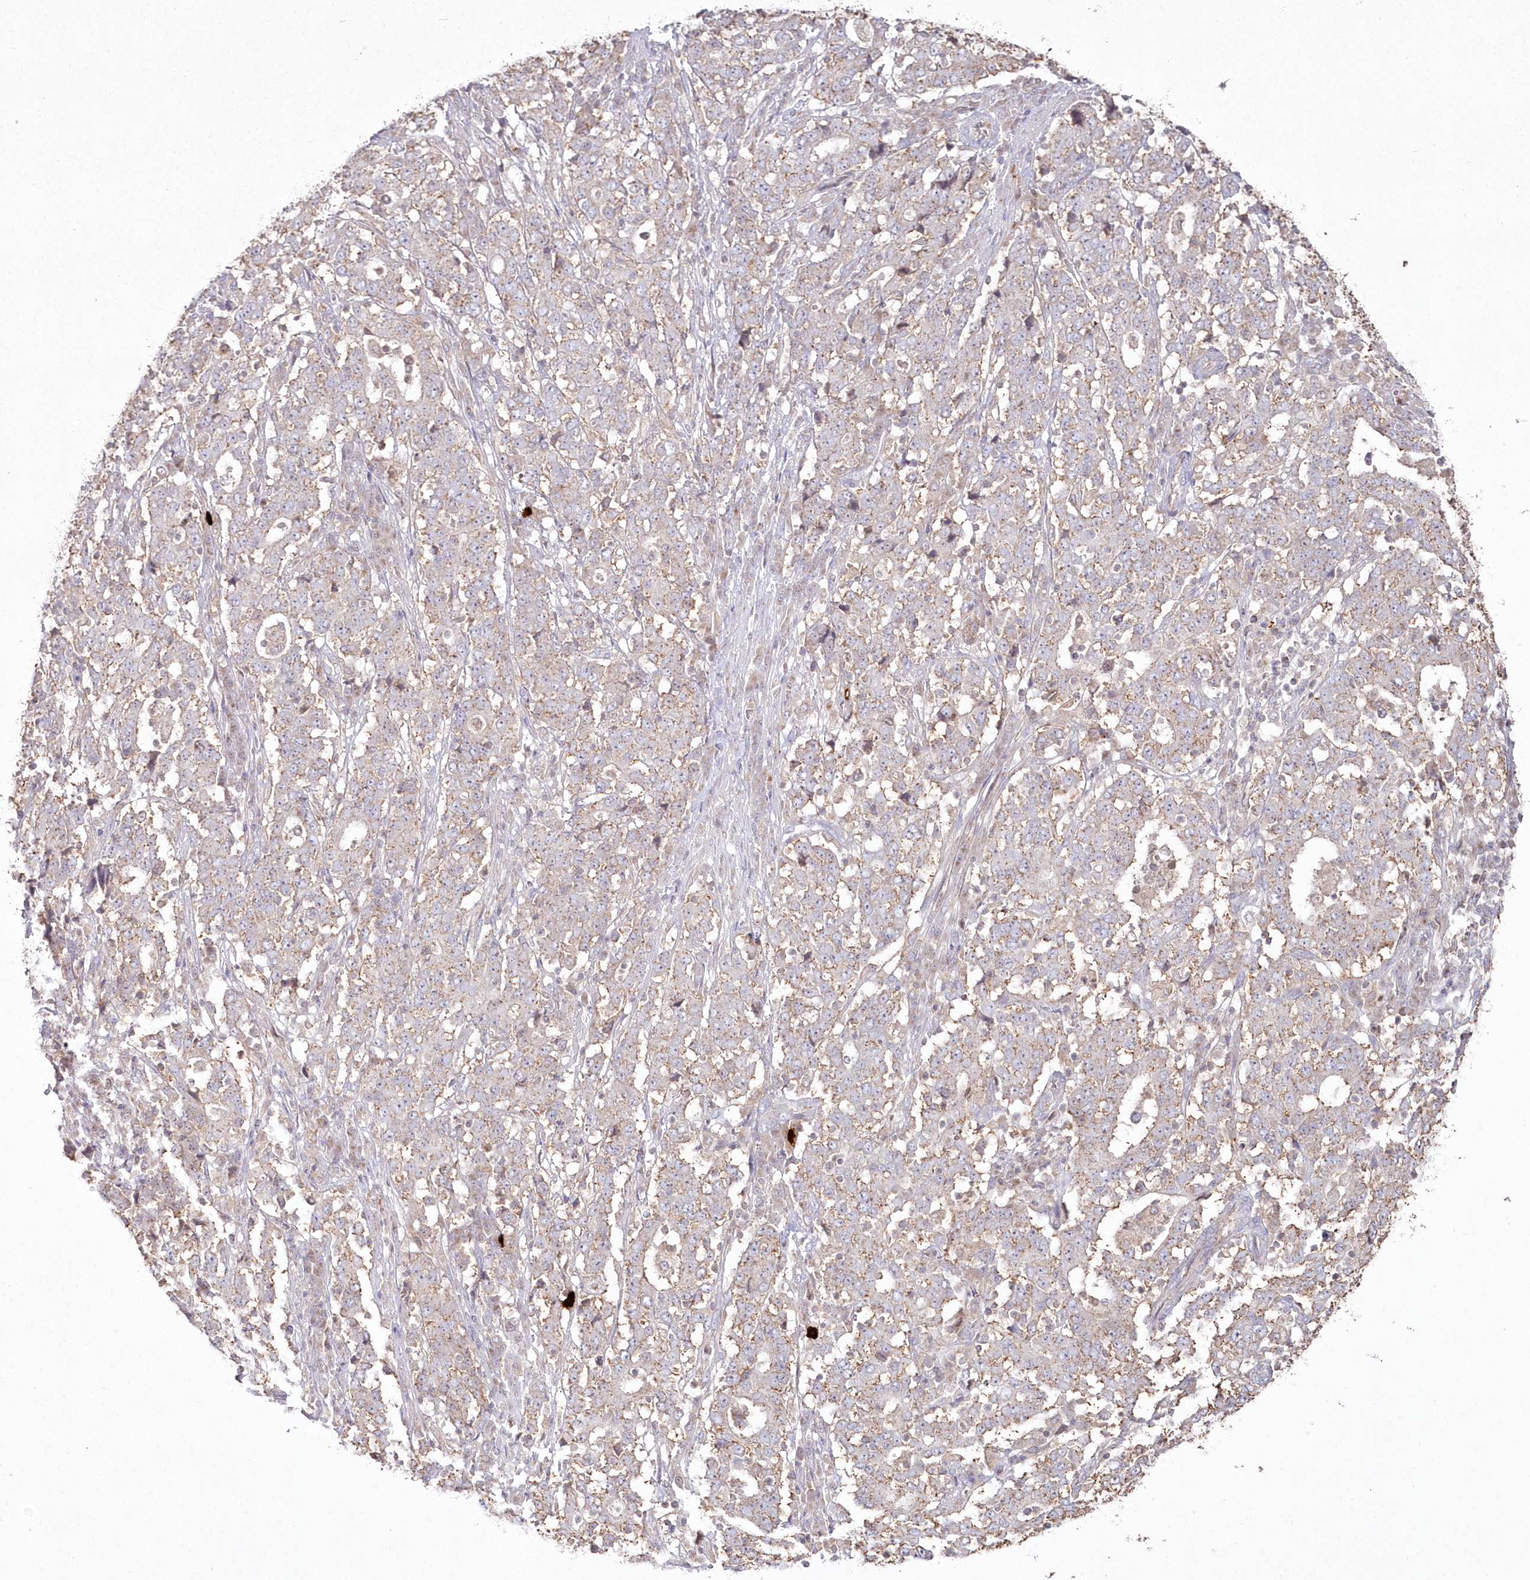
{"staining": {"intensity": "weak", "quantity": "25%-75%", "location": "cytoplasmic/membranous"}, "tissue": "stomach cancer", "cell_type": "Tumor cells", "image_type": "cancer", "snomed": [{"axis": "morphology", "description": "Adenocarcinoma, NOS"}, {"axis": "topography", "description": "Stomach"}], "caption": "The immunohistochemical stain shows weak cytoplasmic/membranous positivity in tumor cells of adenocarcinoma (stomach) tissue.", "gene": "ARSB", "patient": {"sex": "male", "age": 59}}